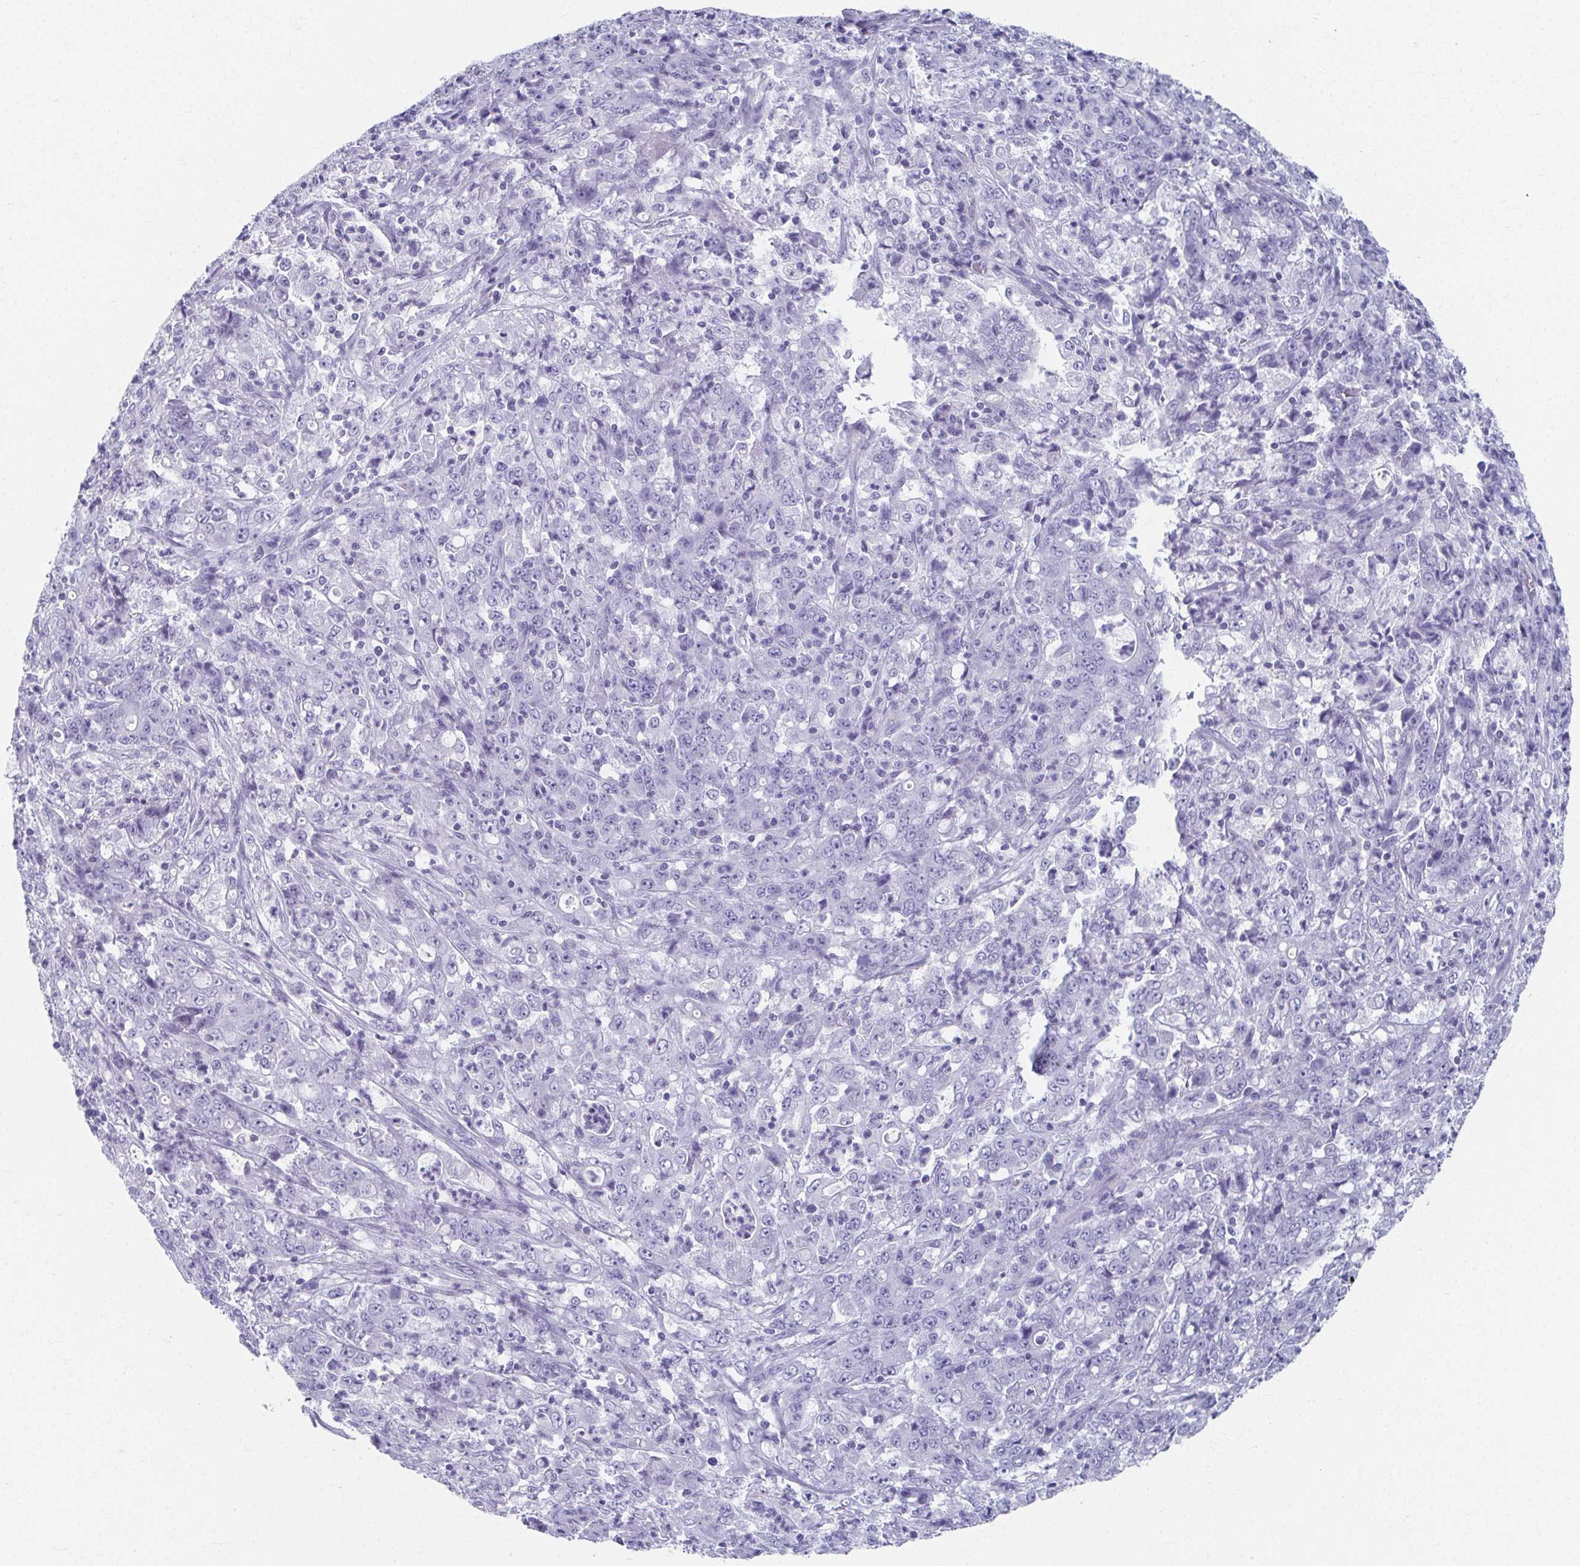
{"staining": {"intensity": "negative", "quantity": "none", "location": "none"}, "tissue": "stomach cancer", "cell_type": "Tumor cells", "image_type": "cancer", "snomed": [{"axis": "morphology", "description": "Adenocarcinoma, NOS"}, {"axis": "topography", "description": "Stomach, lower"}], "caption": "Immunohistochemical staining of adenocarcinoma (stomach) displays no significant staining in tumor cells.", "gene": "GHRL", "patient": {"sex": "female", "age": 71}}